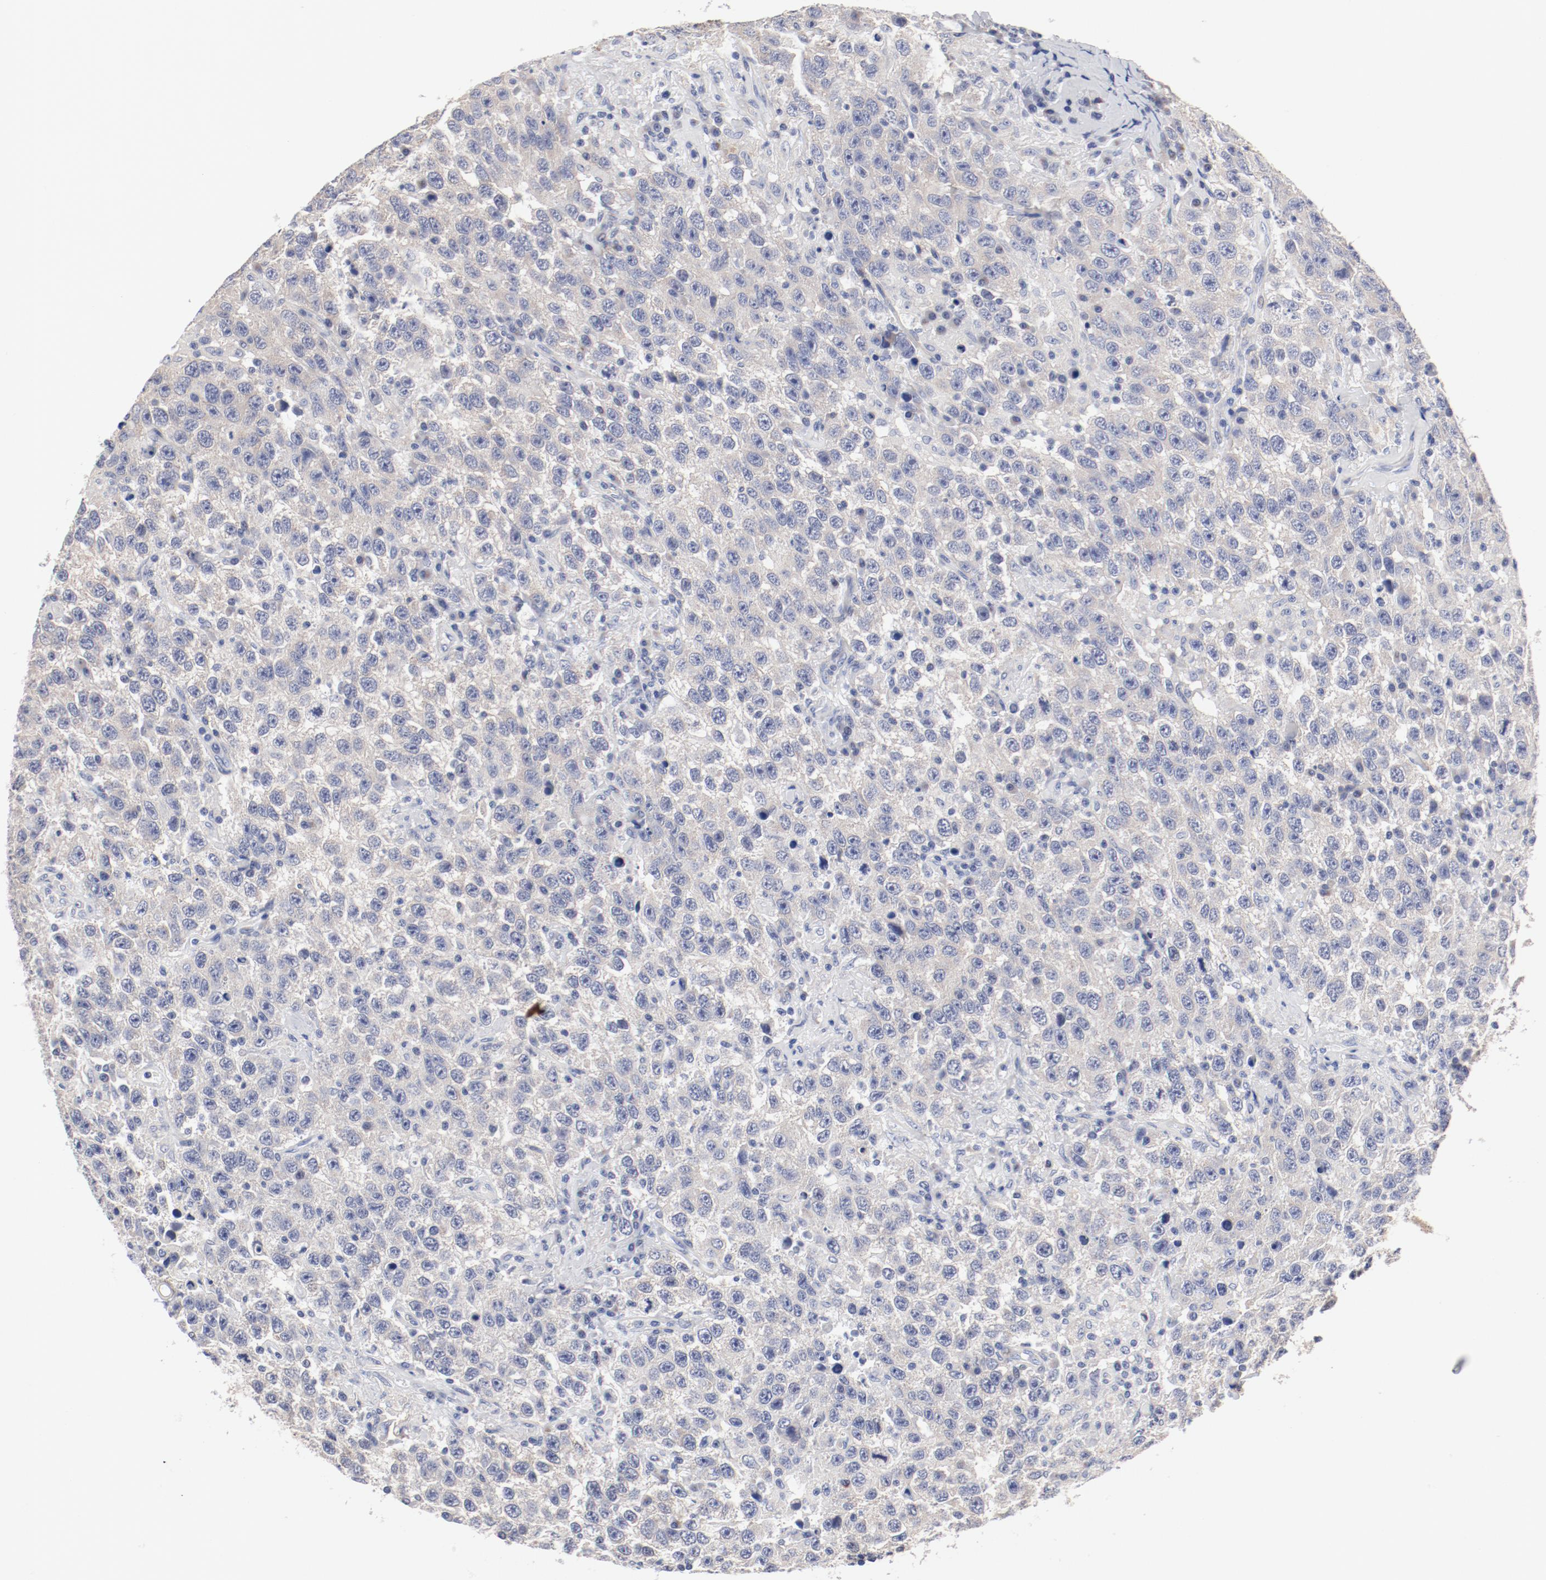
{"staining": {"intensity": "negative", "quantity": "none", "location": "none"}, "tissue": "testis cancer", "cell_type": "Tumor cells", "image_type": "cancer", "snomed": [{"axis": "morphology", "description": "Seminoma, NOS"}, {"axis": "topography", "description": "Testis"}], "caption": "Histopathology image shows no protein staining in tumor cells of seminoma (testis) tissue.", "gene": "GPR143", "patient": {"sex": "male", "age": 41}}